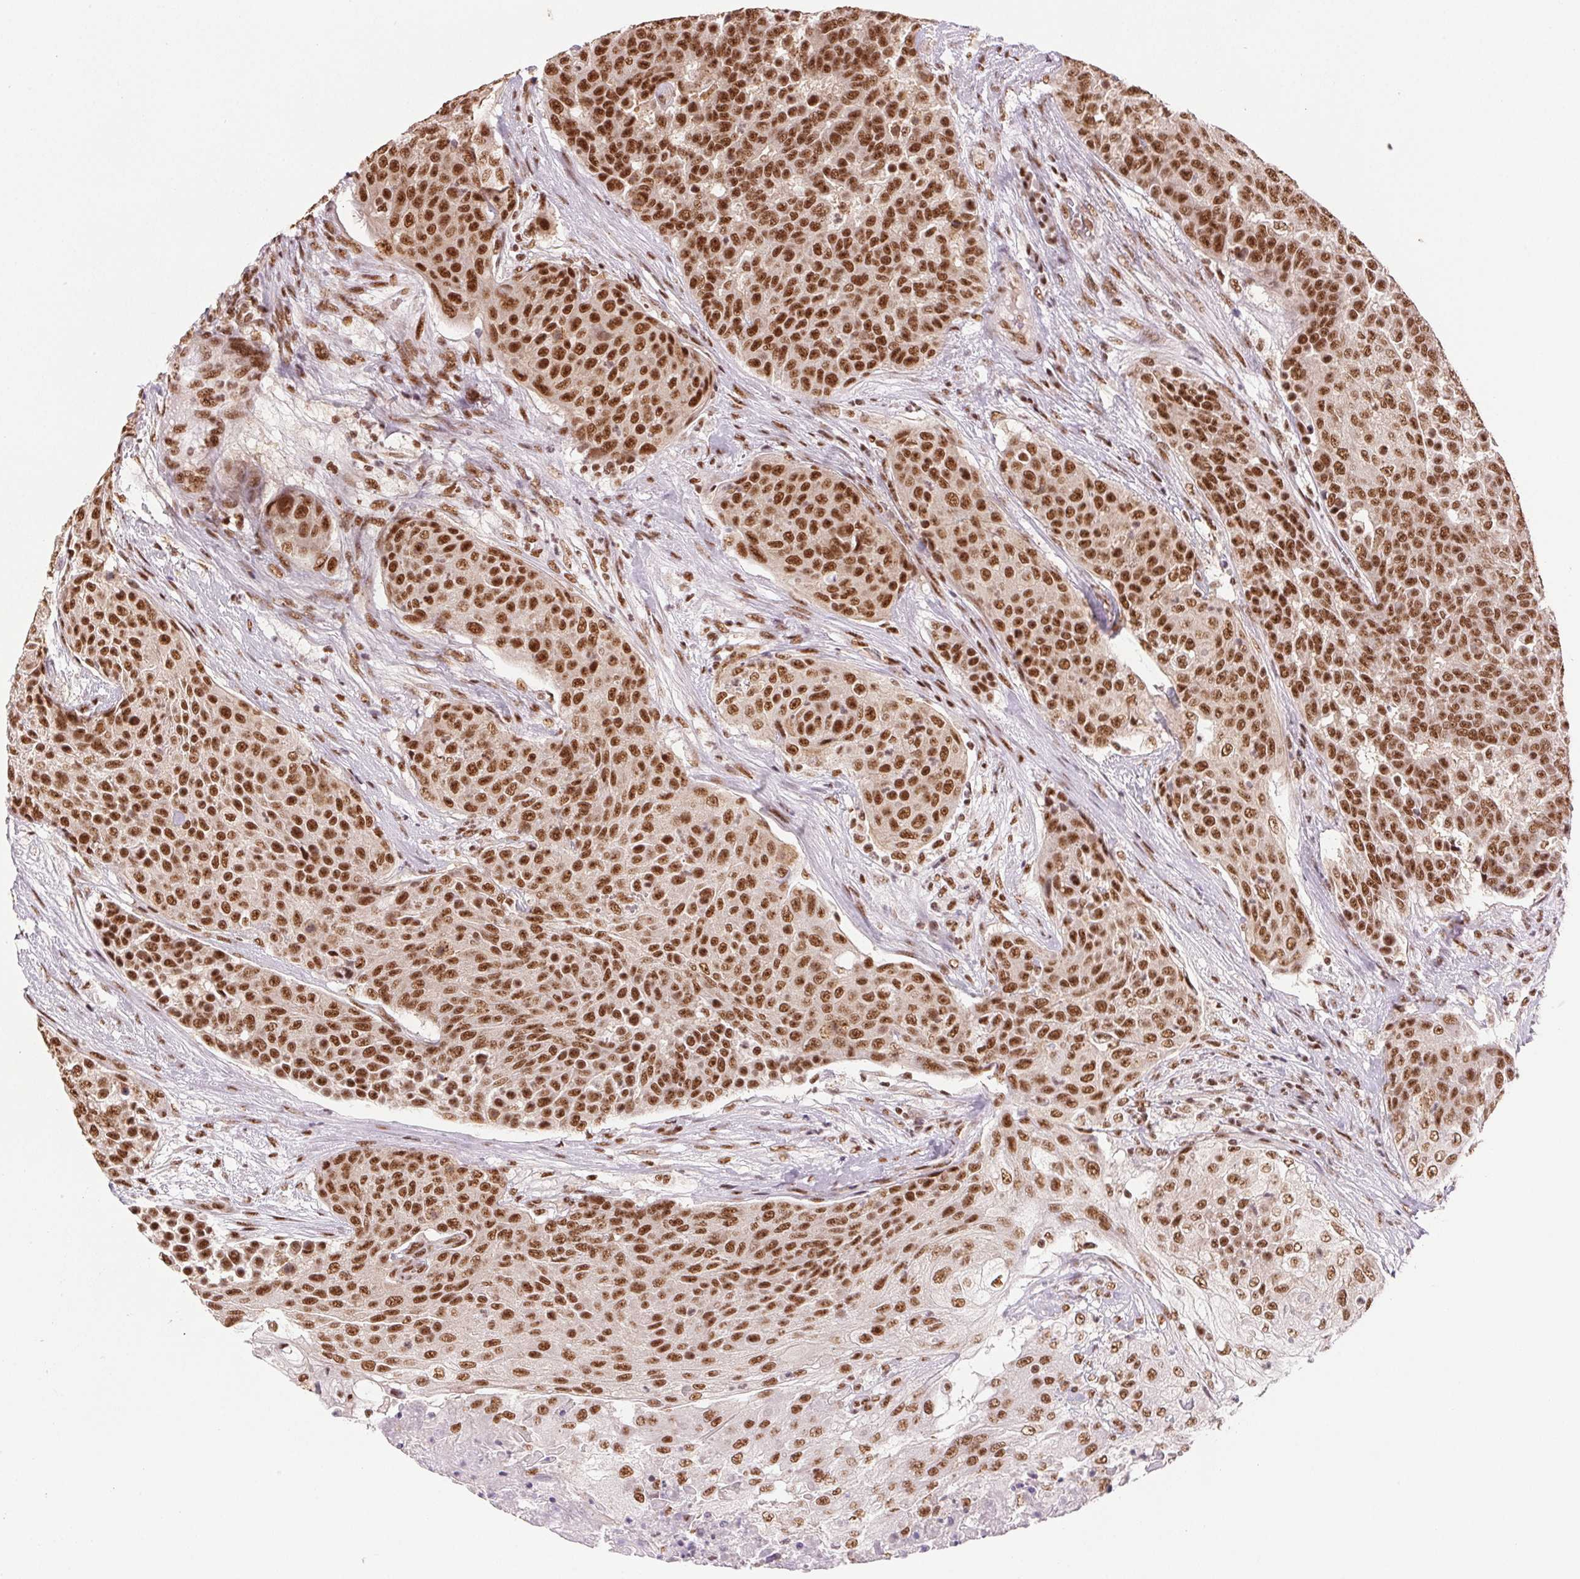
{"staining": {"intensity": "strong", "quantity": ">75%", "location": "nuclear"}, "tissue": "urothelial cancer", "cell_type": "Tumor cells", "image_type": "cancer", "snomed": [{"axis": "morphology", "description": "Urothelial carcinoma, High grade"}, {"axis": "topography", "description": "Urinary bladder"}], "caption": "Strong nuclear expression is seen in approximately >75% of tumor cells in high-grade urothelial carcinoma.", "gene": "IK", "patient": {"sex": "female", "age": 63}}